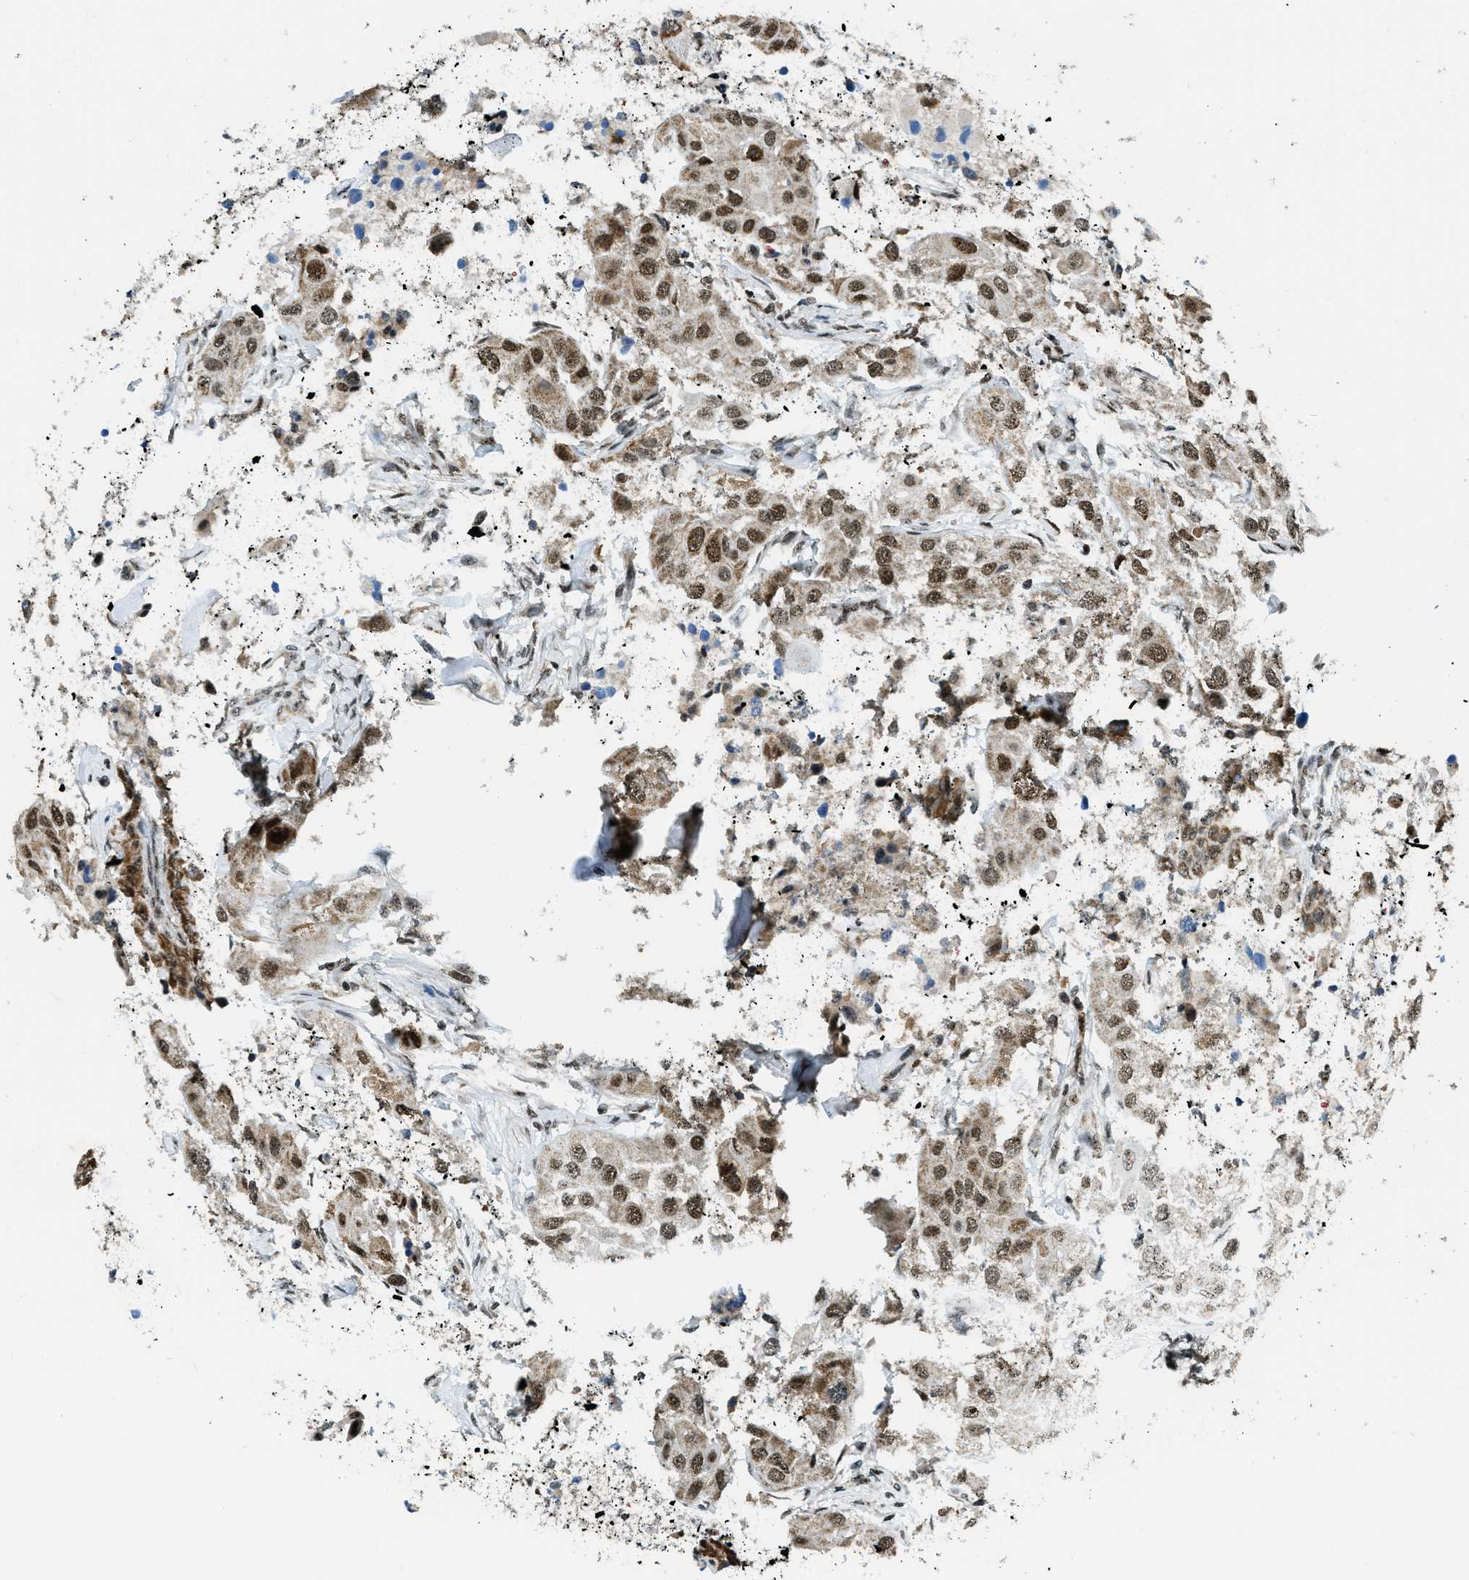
{"staining": {"intensity": "strong", "quantity": "25%-75%", "location": "cytoplasmic/membranous,nuclear"}, "tissue": "glioma", "cell_type": "Tumor cells", "image_type": "cancer", "snomed": [{"axis": "morphology", "description": "Glioma, malignant, High grade"}, {"axis": "topography", "description": "Cerebral cortex"}], "caption": "High-power microscopy captured an immunohistochemistry (IHC) image of malignant glioma (high-grade), revealing strong cytoplasmic/membranous and nuclear staining in about 25%-75% of tumor cells.", "gene": "SP100", "patient": {"sex": "female", "age": 36}}